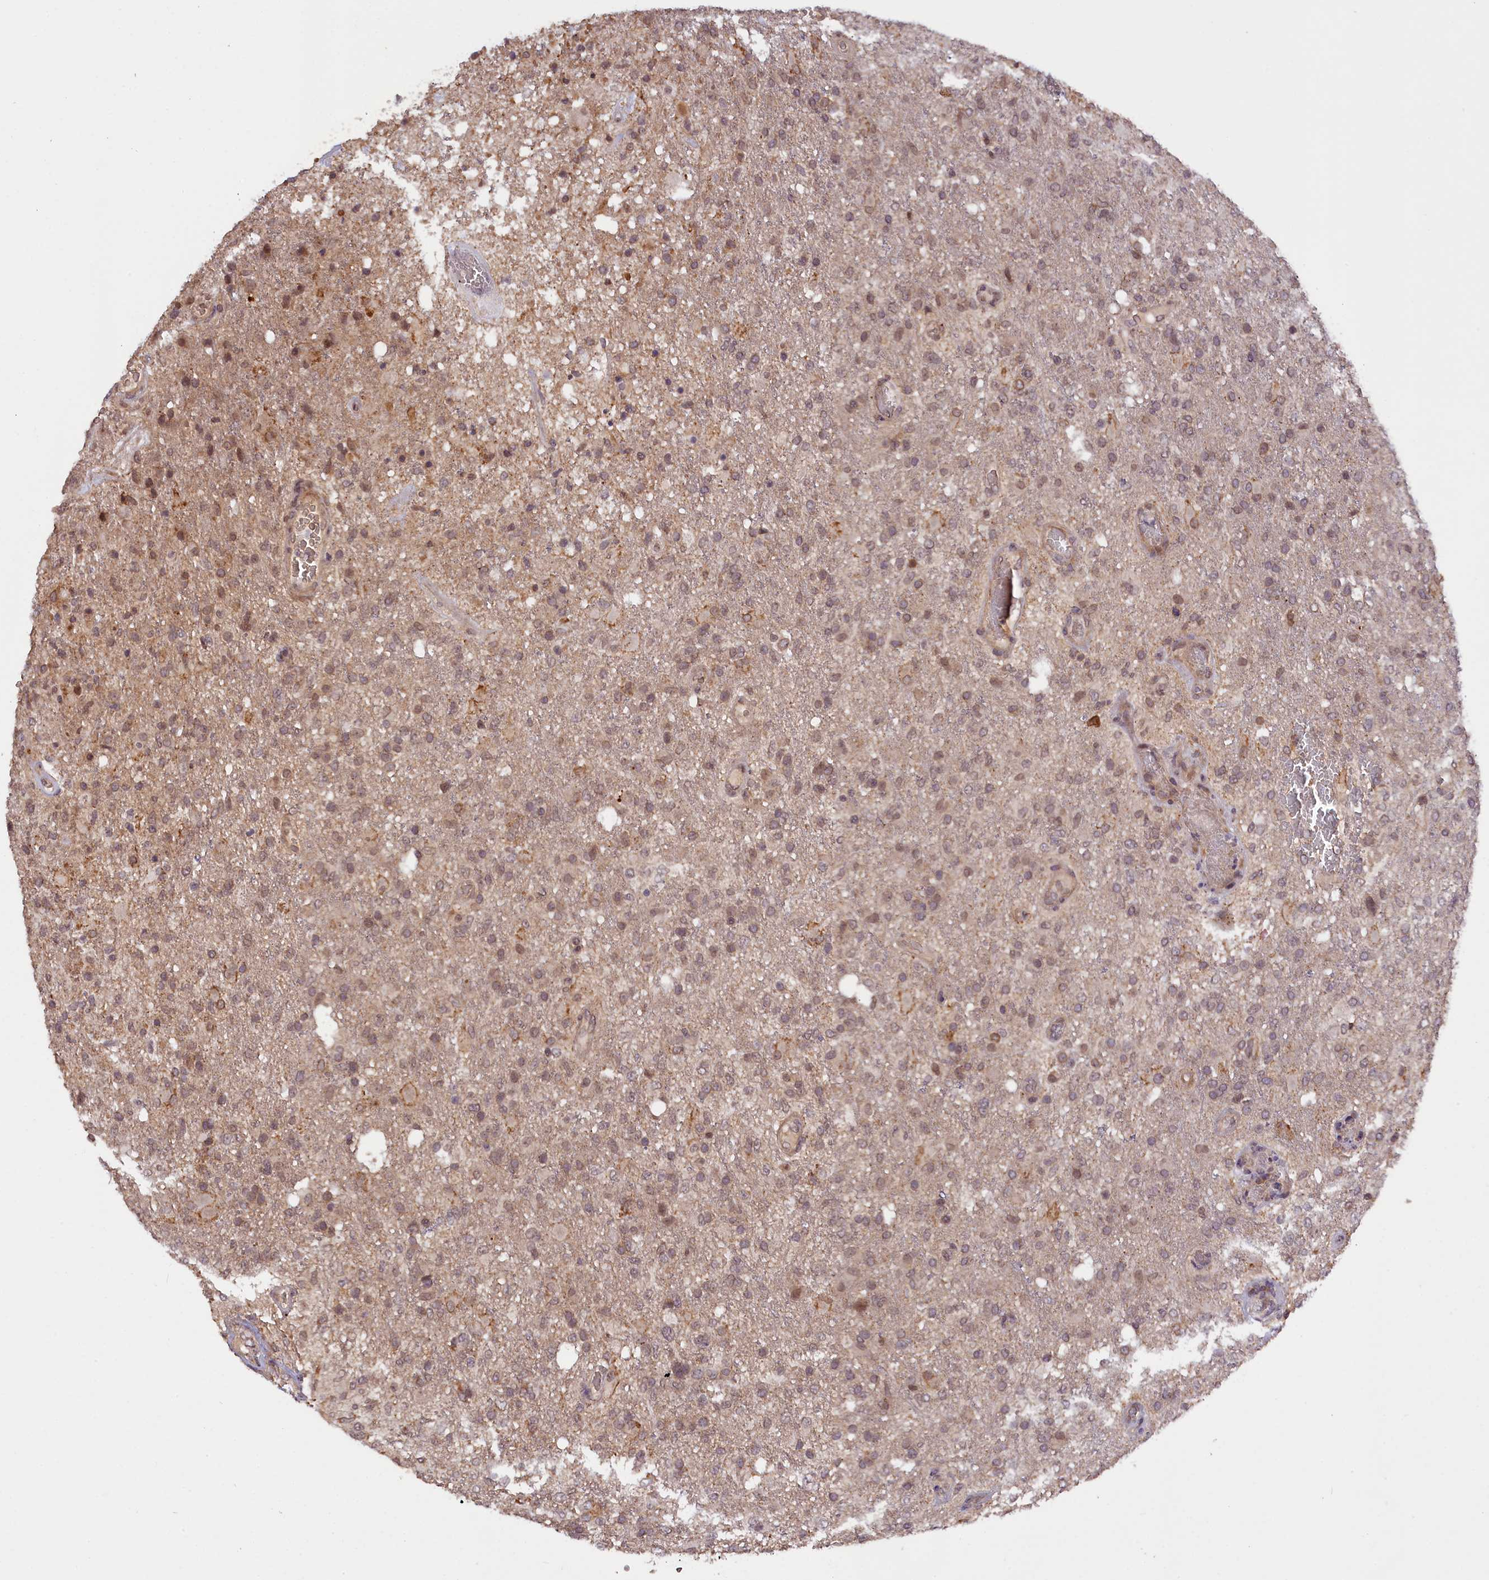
{"staining": {"intensity": "weak", "quantity": "25%-75%", "location": "cytoplasmic/membranous"}, "tissue": "glioma", "cell_type": "Tumor cells", "image_type": "cancer", "snomed": [{"axis": "morphology", "description": "Glioma, malignant, High grade"}, {"axis": "topography", "description": "Brain"}], "caption": "A brown stain labels weak cytoplasmic/membranous staining of a protein in human high-grade glioma (malignant) tumor cells.", "gene": "ZNF480", "patient": {"sex": "female", "age": 74}}